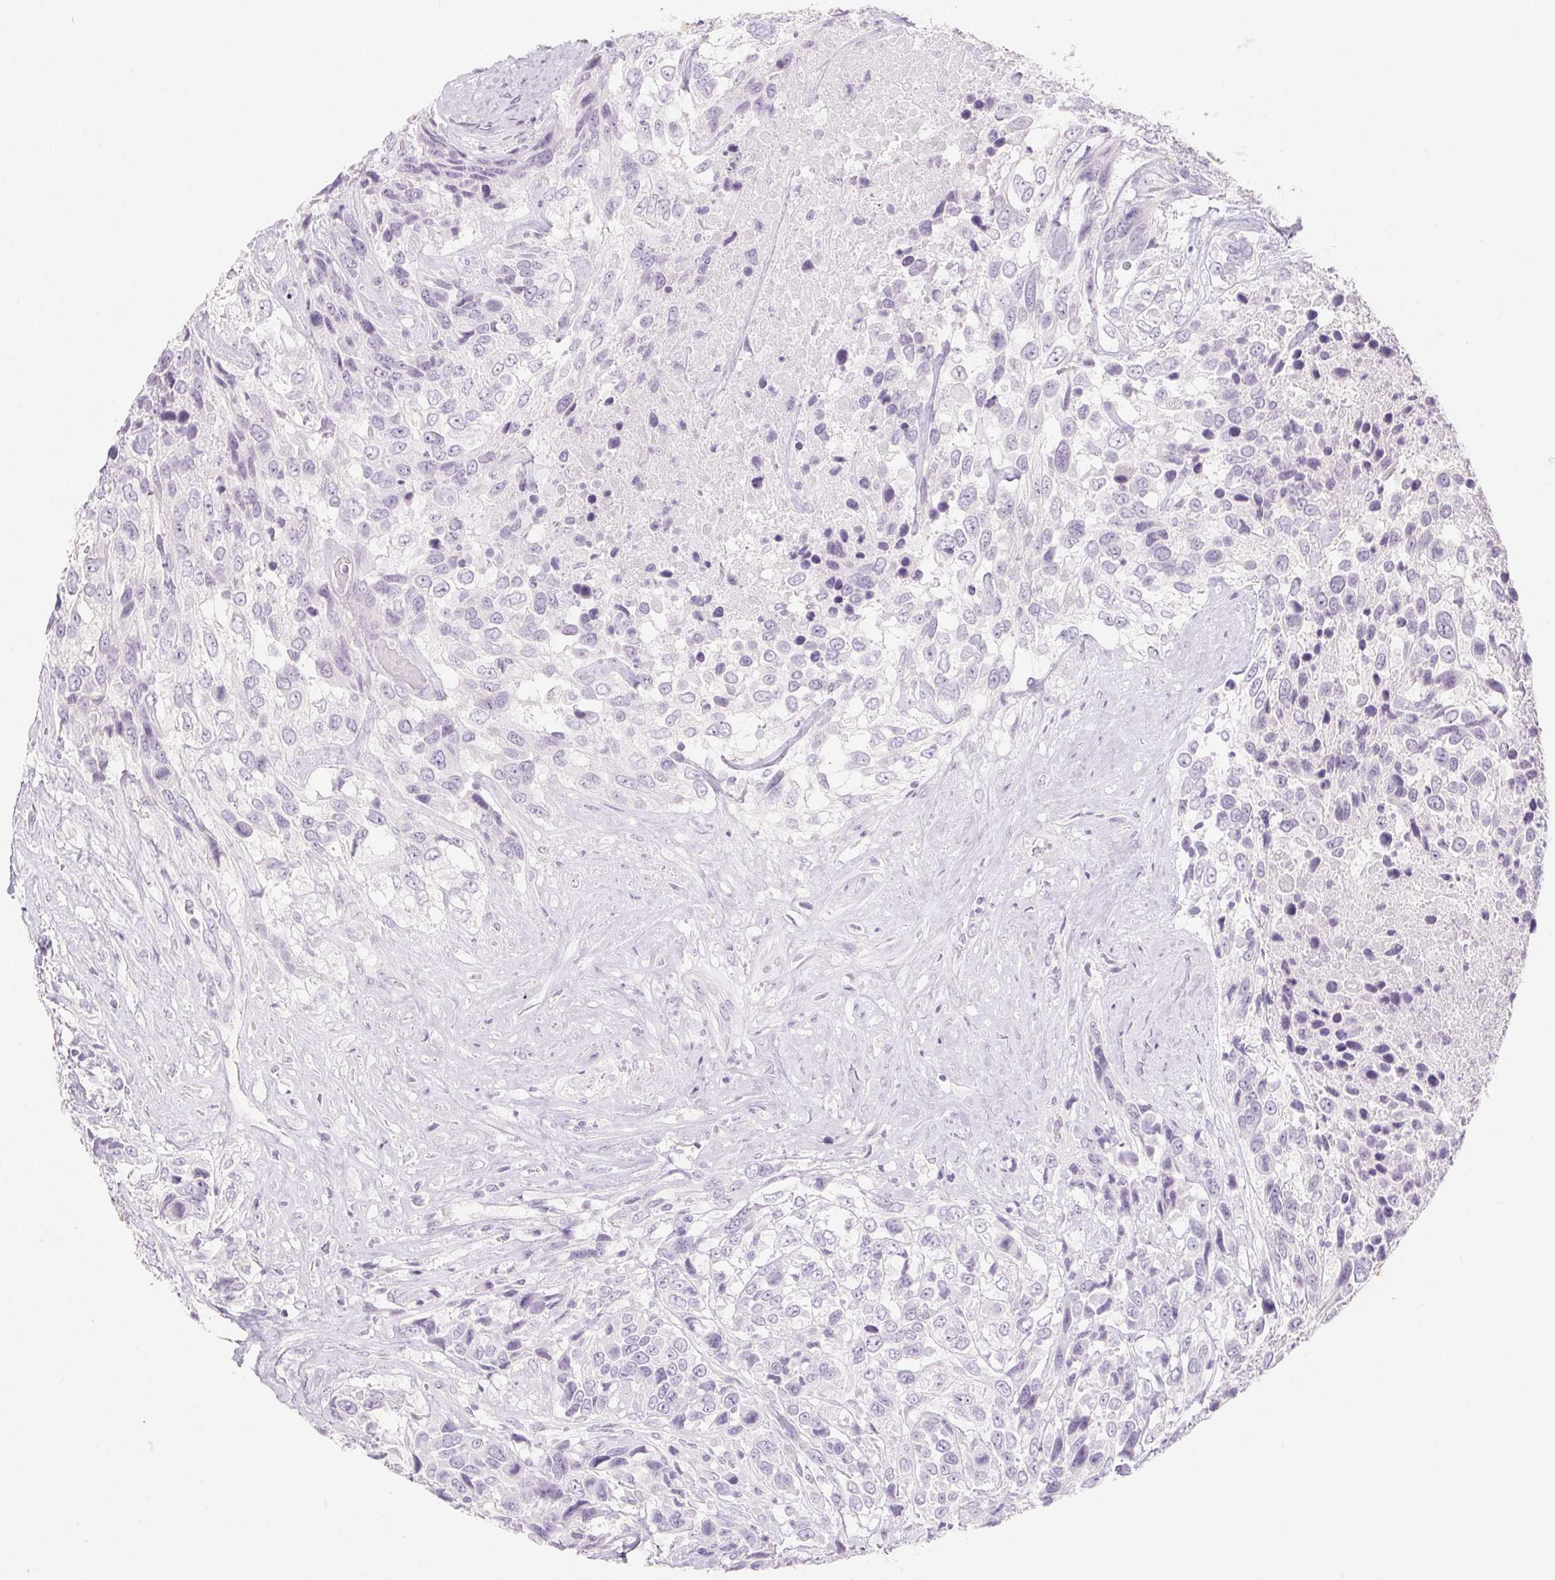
{"staining": {"intensity": "negative", "quantity": "none", "location": "none"}, "tissue": "urothelial cancer", "cell_type": "Tumor cells", "image_type": "cancer", "snomed": [{"axis": "morphology", "description": "Urothelial carcinoma, High grade"}, {"axis": "topography", "description": "Urinary bladder"}], "caption": "Immunohistochemical staining of urothelial carcinoma (high-grade) shows no significant positivity in tumor cells. (DAB (3,3'-diaminobenzidine) IHC, high magnification).", "gene": "SPRR3", "patient": {"sex": "female", "age": 70}}